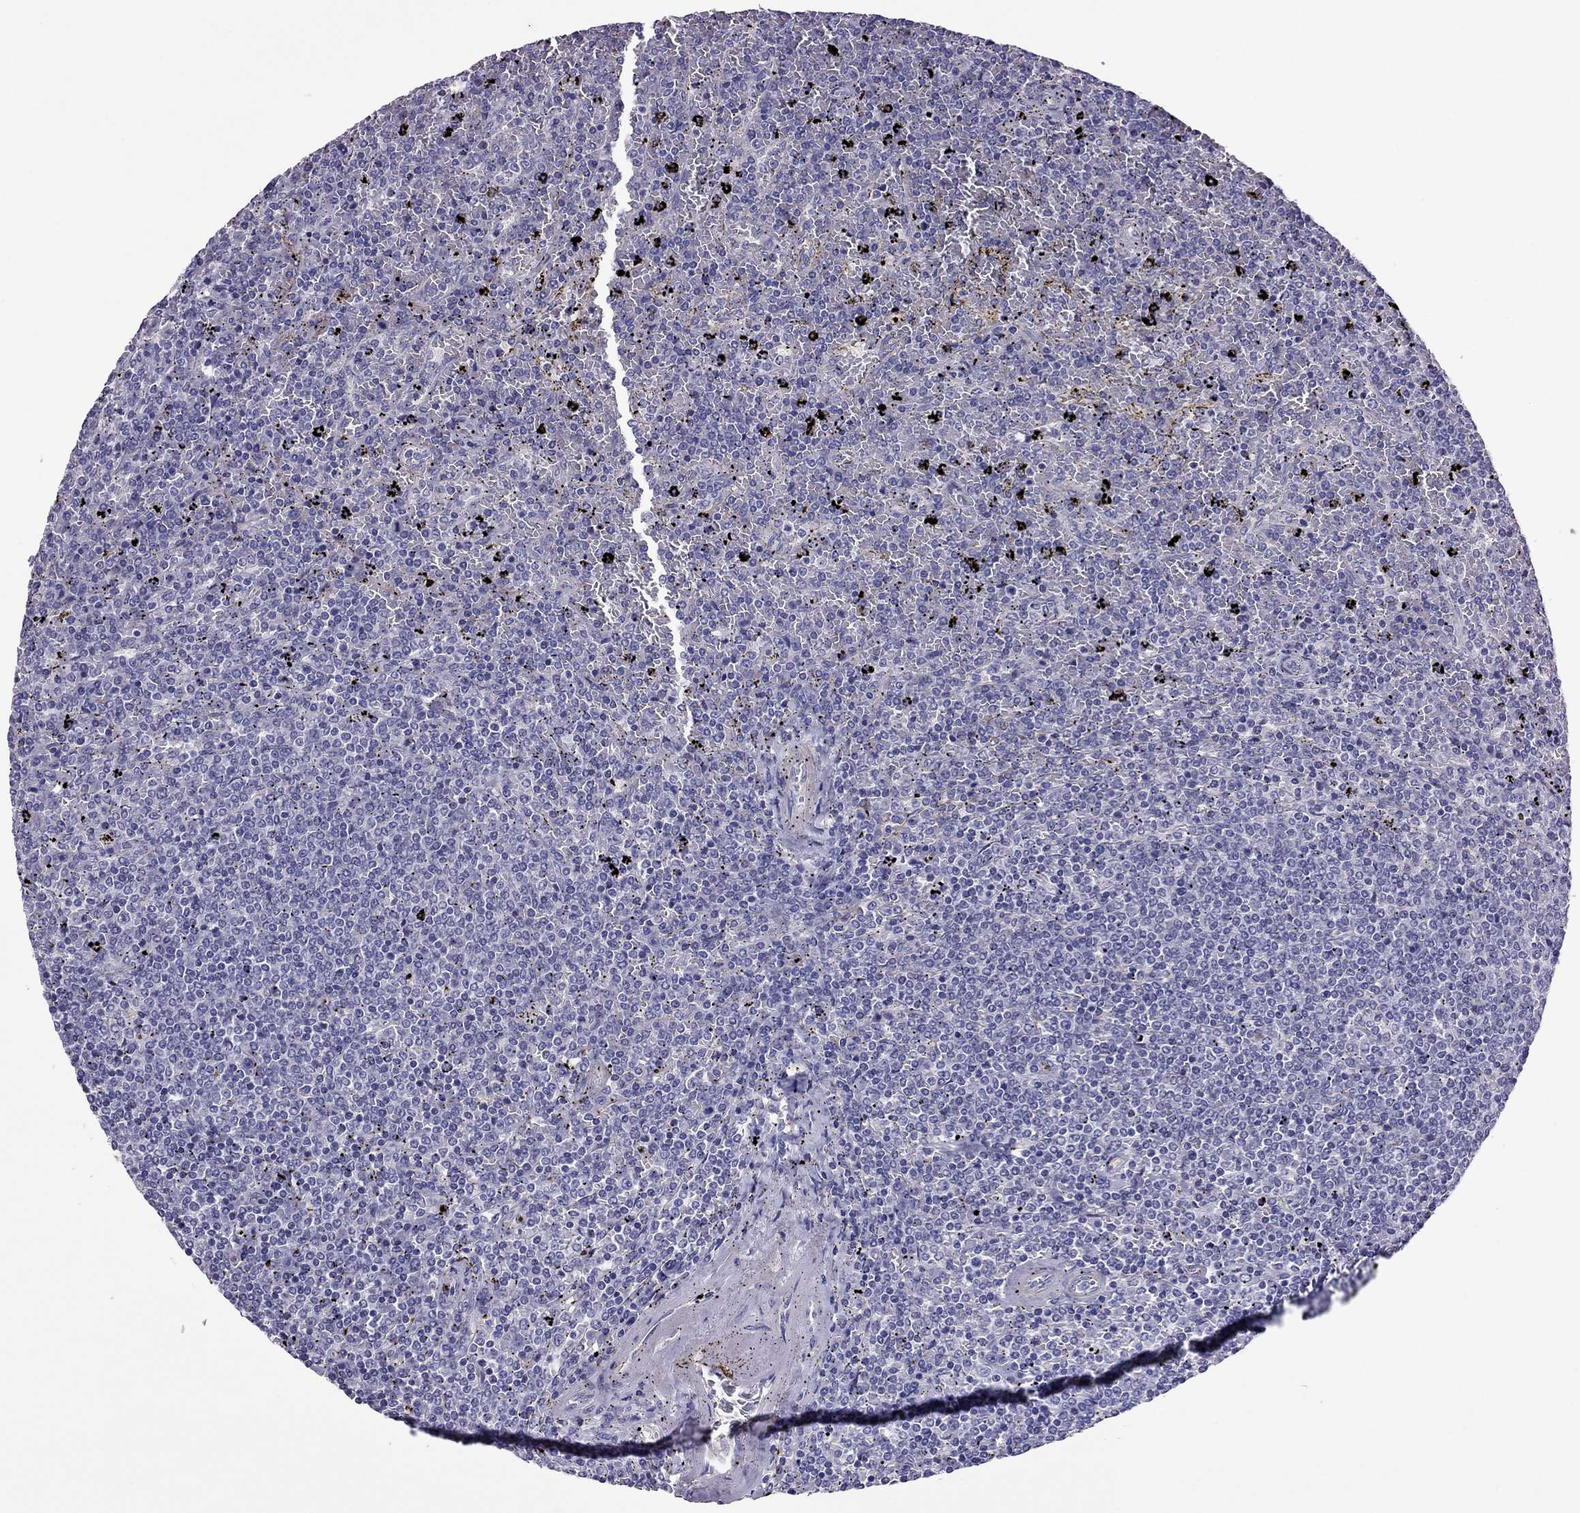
{"staining": {"intensity": "negative", "quantity": "none", "location": "none"}, "tissue": "lymphoma", "cell_type": "Tumor cells", "image_type": "cancer", "snomed": [{"axis": "morphology", "description": "Malignant lymphoma, non-Hodgkin's type, Low grade"}, {"axis": "topography", "description": "Spleen"}], "caption": "A high-resolution histopathology image shows immunohistochemistry (IHC) staining of lymphoma, which reveals no significant staining in tumor cells. The staining is performed using DAB (3,3'-diaminobenzidine) brown chromogen with nuclei counter-stained in using hematoxylin.", "gene": "SLC16A8", "patient": {"sex": "female", "age": 77}}